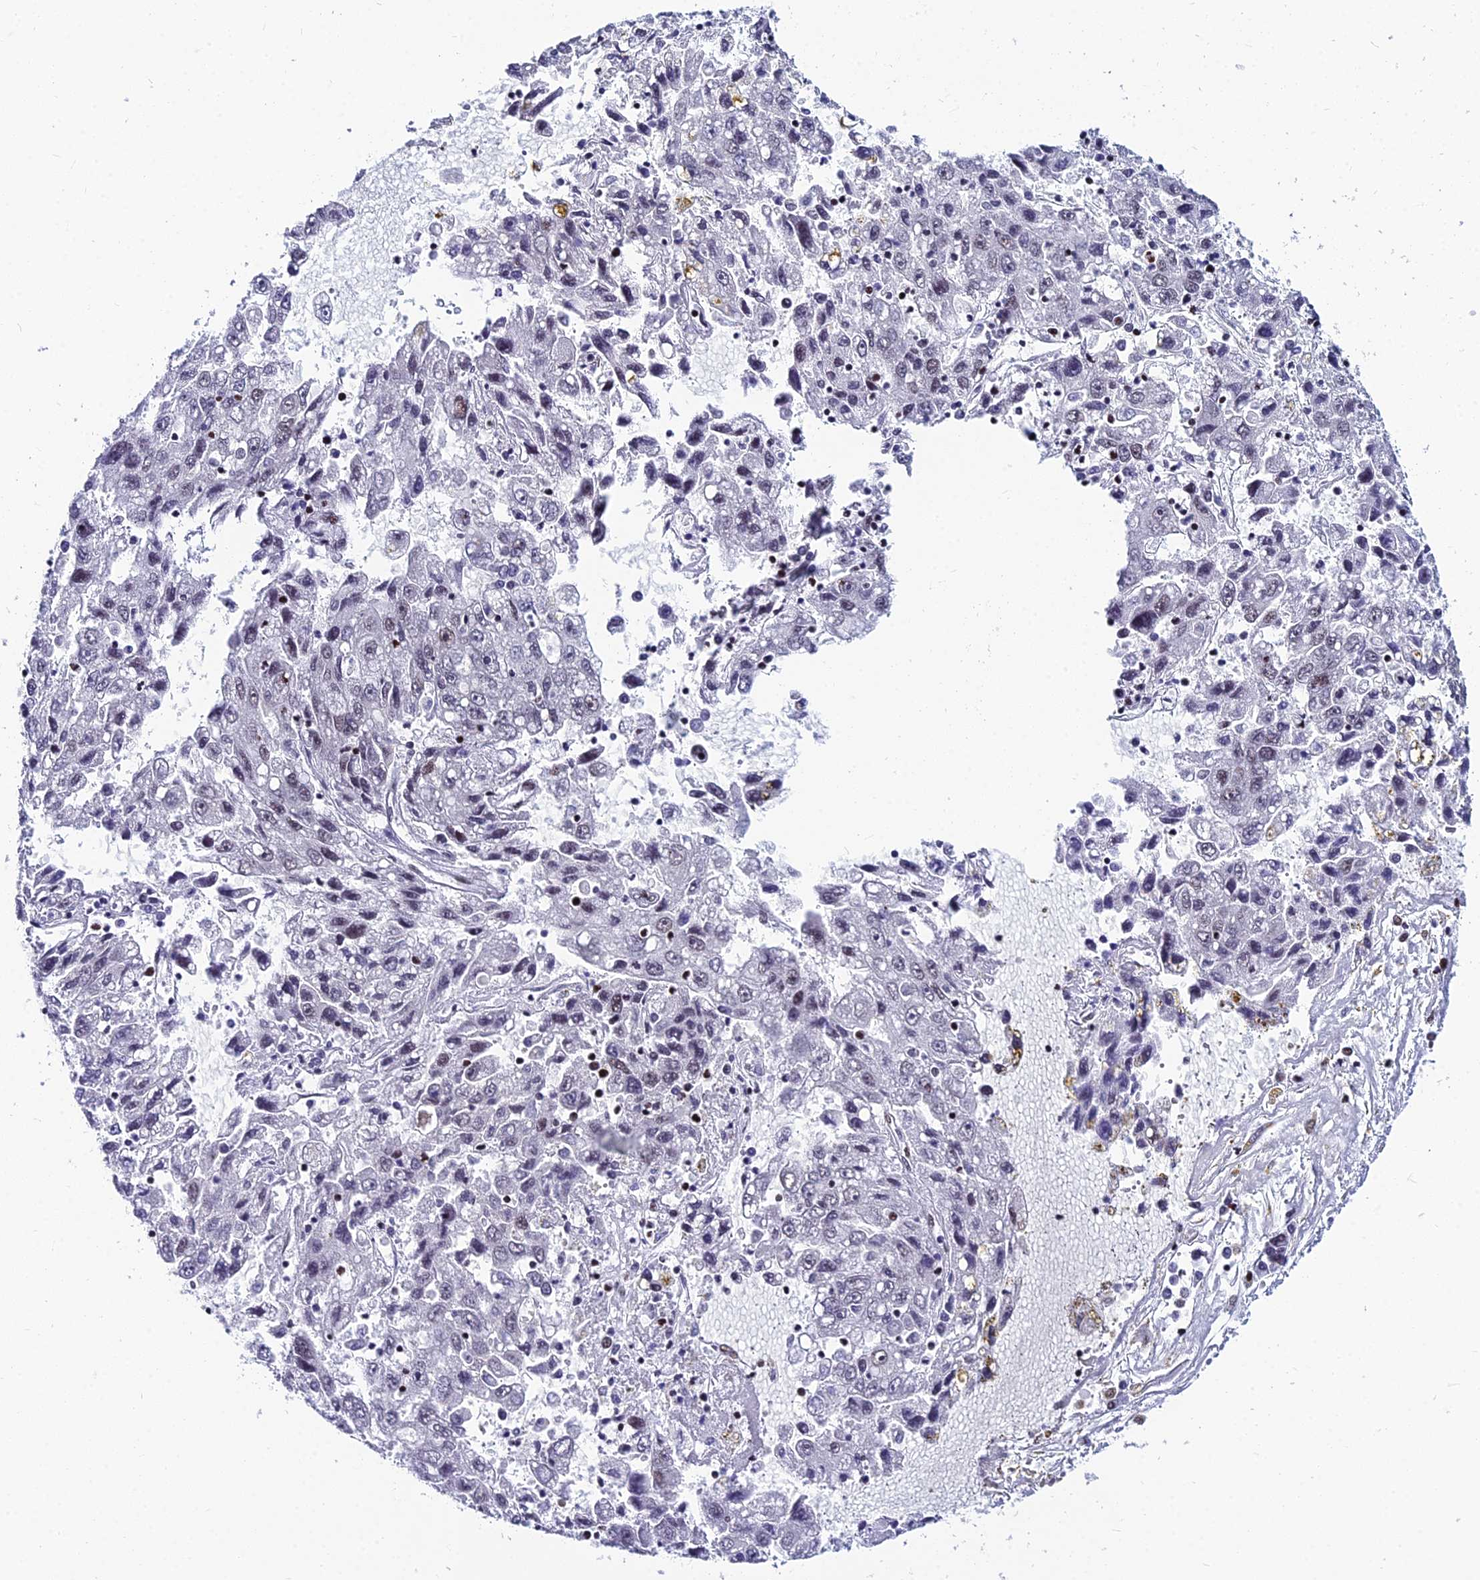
{"staining": {"intensity": "negative", "quantity": "none", "location": "none"}, "tissue": "liver cancer", "cell_type": "Tumor cells", "image_type": "cancer", "snomed": [{"axis": "morphology", "description": "Carcinoma, Hepatocellular, NOS"}, {"axis": "topography", "description": "Liver"}], "caption": "Immunohistochemical staining of human liver cancer reveals no significant positivity in tumor cells. The staining is performed using DAB brown chromogen with nuclei counter-stained in using hematoxylin.", "gene": "HNRNPH1", "patient": {"sex": "male", "age": 49}}